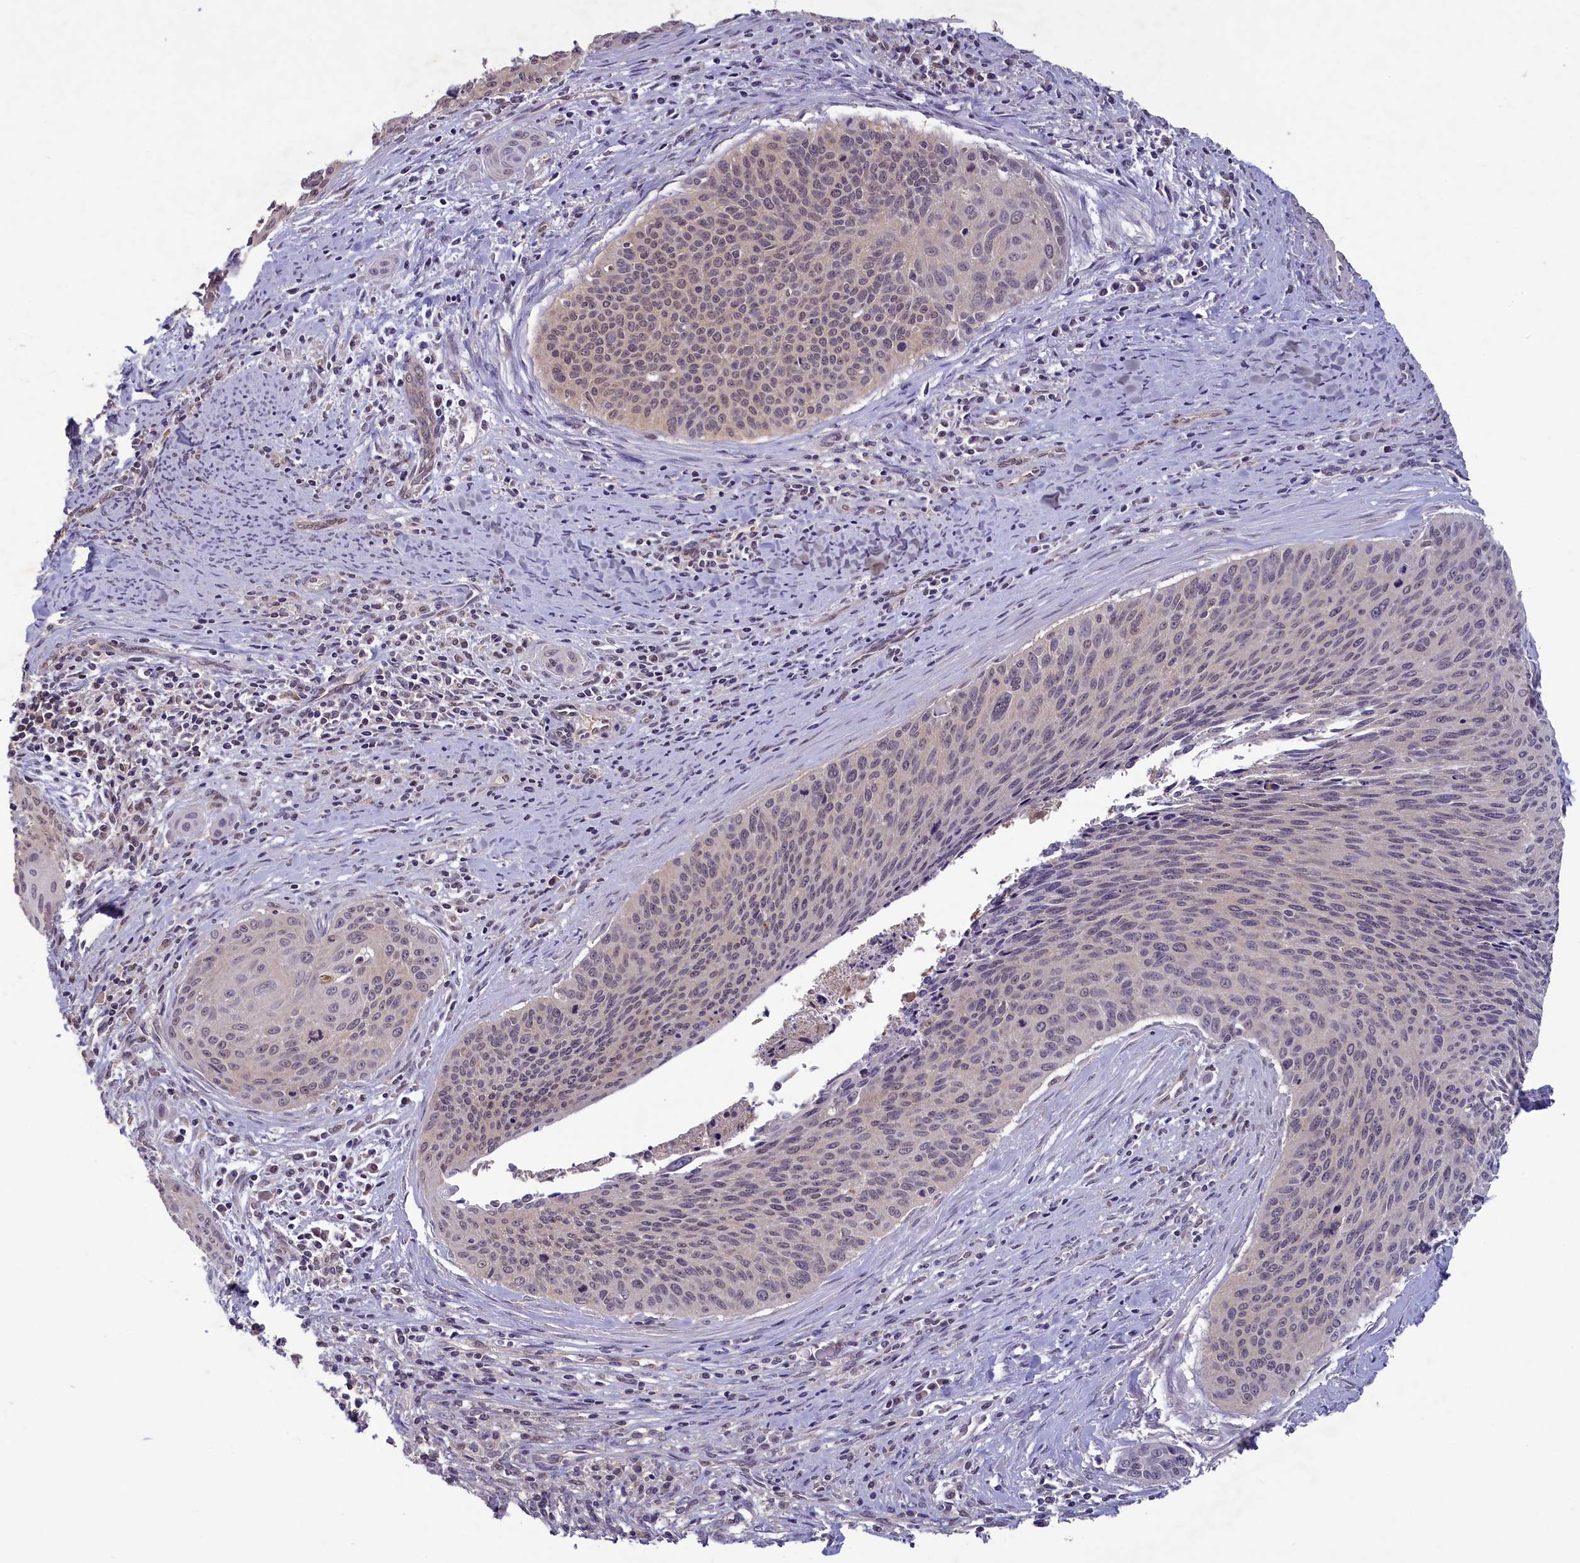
{"staining": {"intensity": "weak", "quantity": "<25%", "location": "nuclear"}, "tissue": "cervical cancer", "cell_type": "Tumor cells", "image_type": "cancer", "snomed": [{"axis": "morphology", "description": "Squamous cell carcinoma, NOS"}, {"axis": "topography", "description": "Cervix"}], "caption": "There is no significant staining in tumor cells of cervical squamous cell carcinoma.", "gene": "NUBP1", "patient": {"sex": "female", "age": 55}}